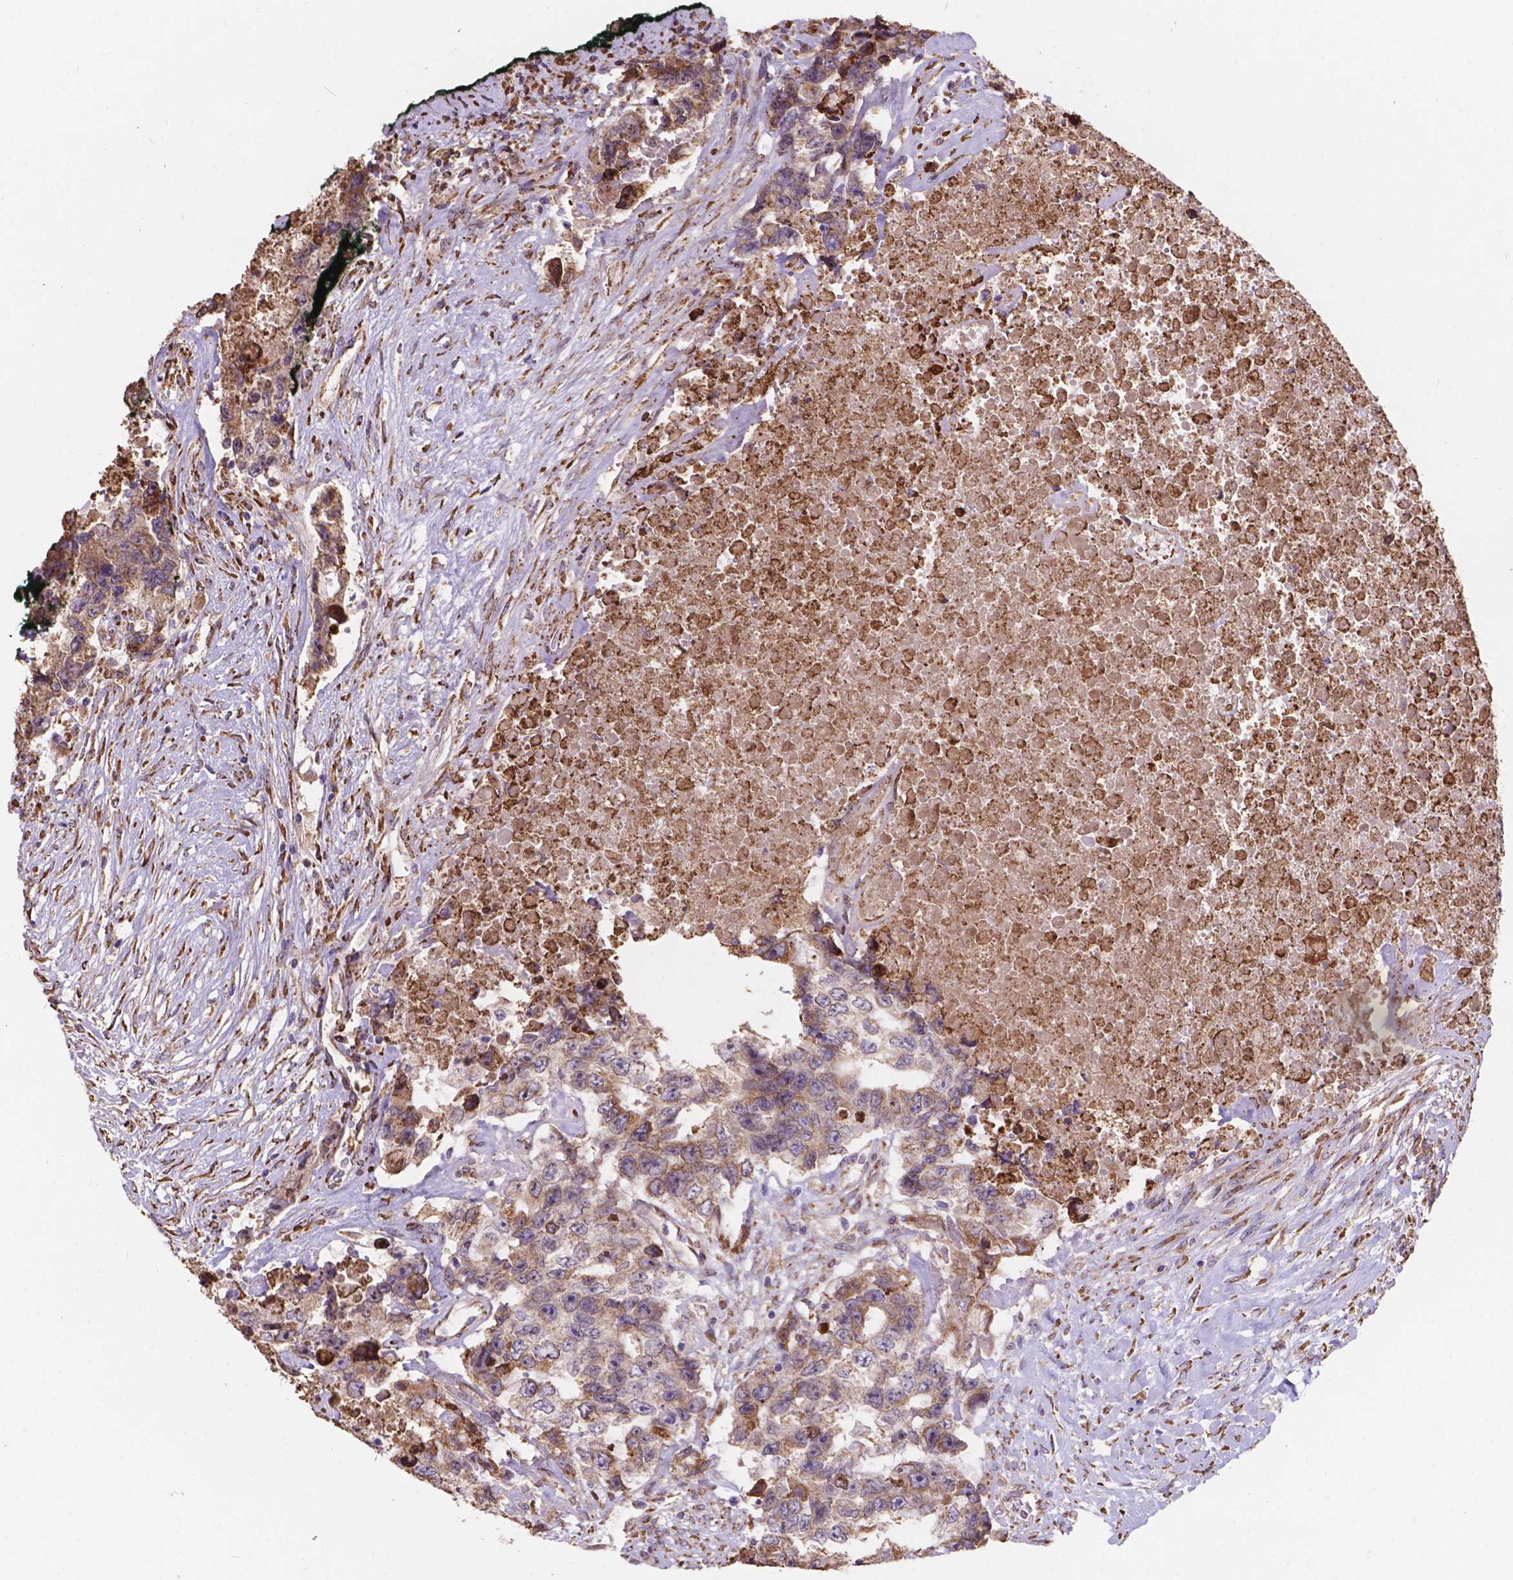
{"staining": {"intensity": "weak", "quantity": "25%-75%", "location": "cytoplasmic/membranous"}, "tissue": "testis cancer", "cell_type": "Tumor cells", "image_type": "cancer", "snomed": [{"axis": "morphology", "description": "Carcinoma, Embryonal, NOS"}, {"axis": "topography", "description": "Testis"}], "caption": "Testis cancer stained with DAB (3,3'-diaminobenzidine) immunohistochemistry (IHC) demonstrates low levels of weak cytoplasmic/membranous positivity in approximately 25%-75% of tumor cells.", "gene": "IPO11", "patient": {"sex": "male", "age": 24}}